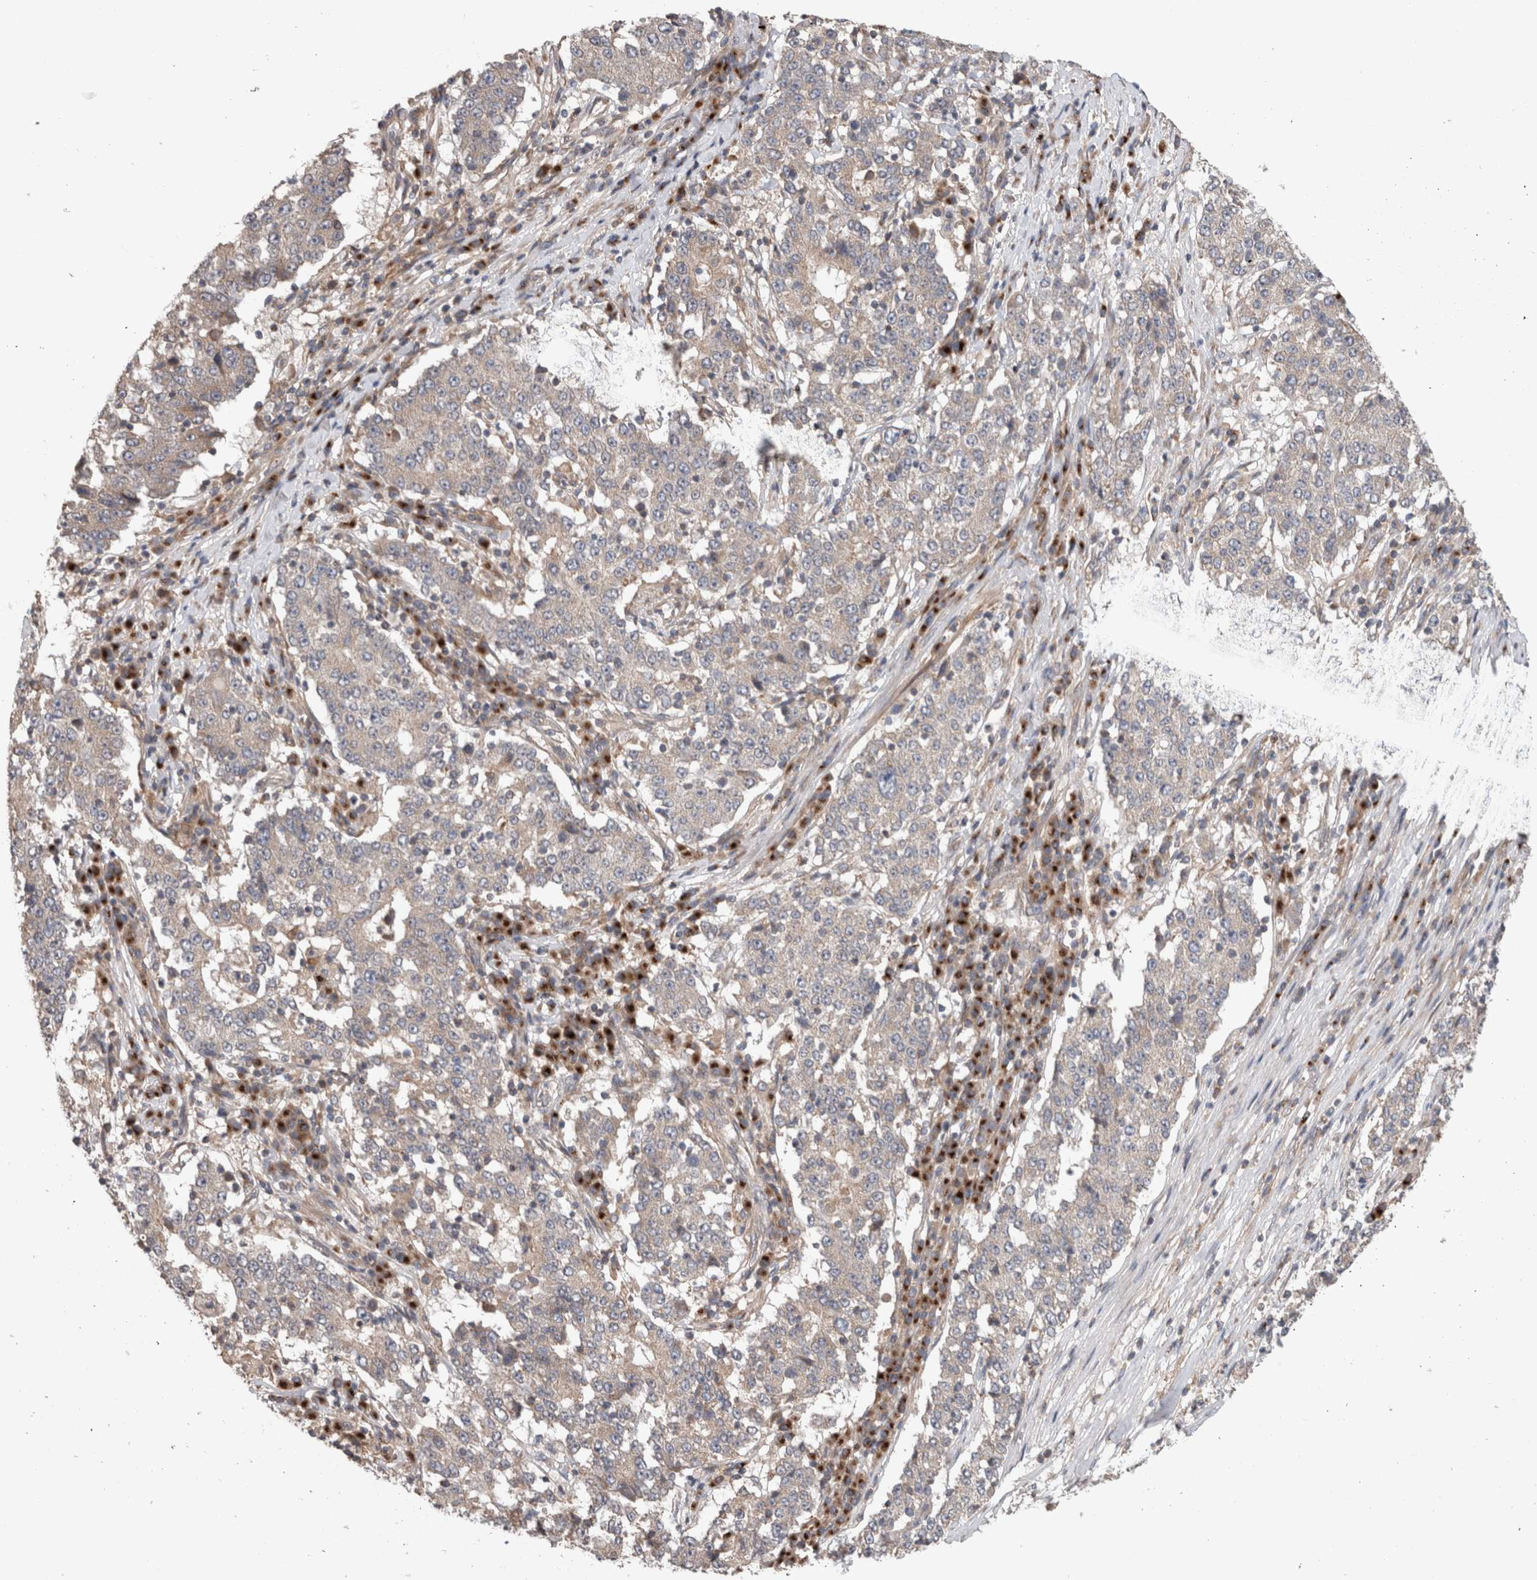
{"staining": {"intensity": "weak", "quantity": ">75%", "location": "cytoplasmic/membranous"}, "tissue": "stomach cancer", "cell_type": "Tumor cells", "image_type": "cancer", "snomed": [{"axis": "morphology", "description": "Adenocarcinoma, NOS"}, {"axis": "topography", "description": "Stomach"}], "caption": "Immunohistochemistry (IHC) histopathology image of neoplastic tissue: stomach cancer stained using IHC shows low levels of weak protein expression localized specifically in the cytoplasmic/membranous of tumor cells, appearing as a cytoplasmic/membranous brown color.", "gene": "TRIM5", "patient": {"sex": "male", "age": 59}}